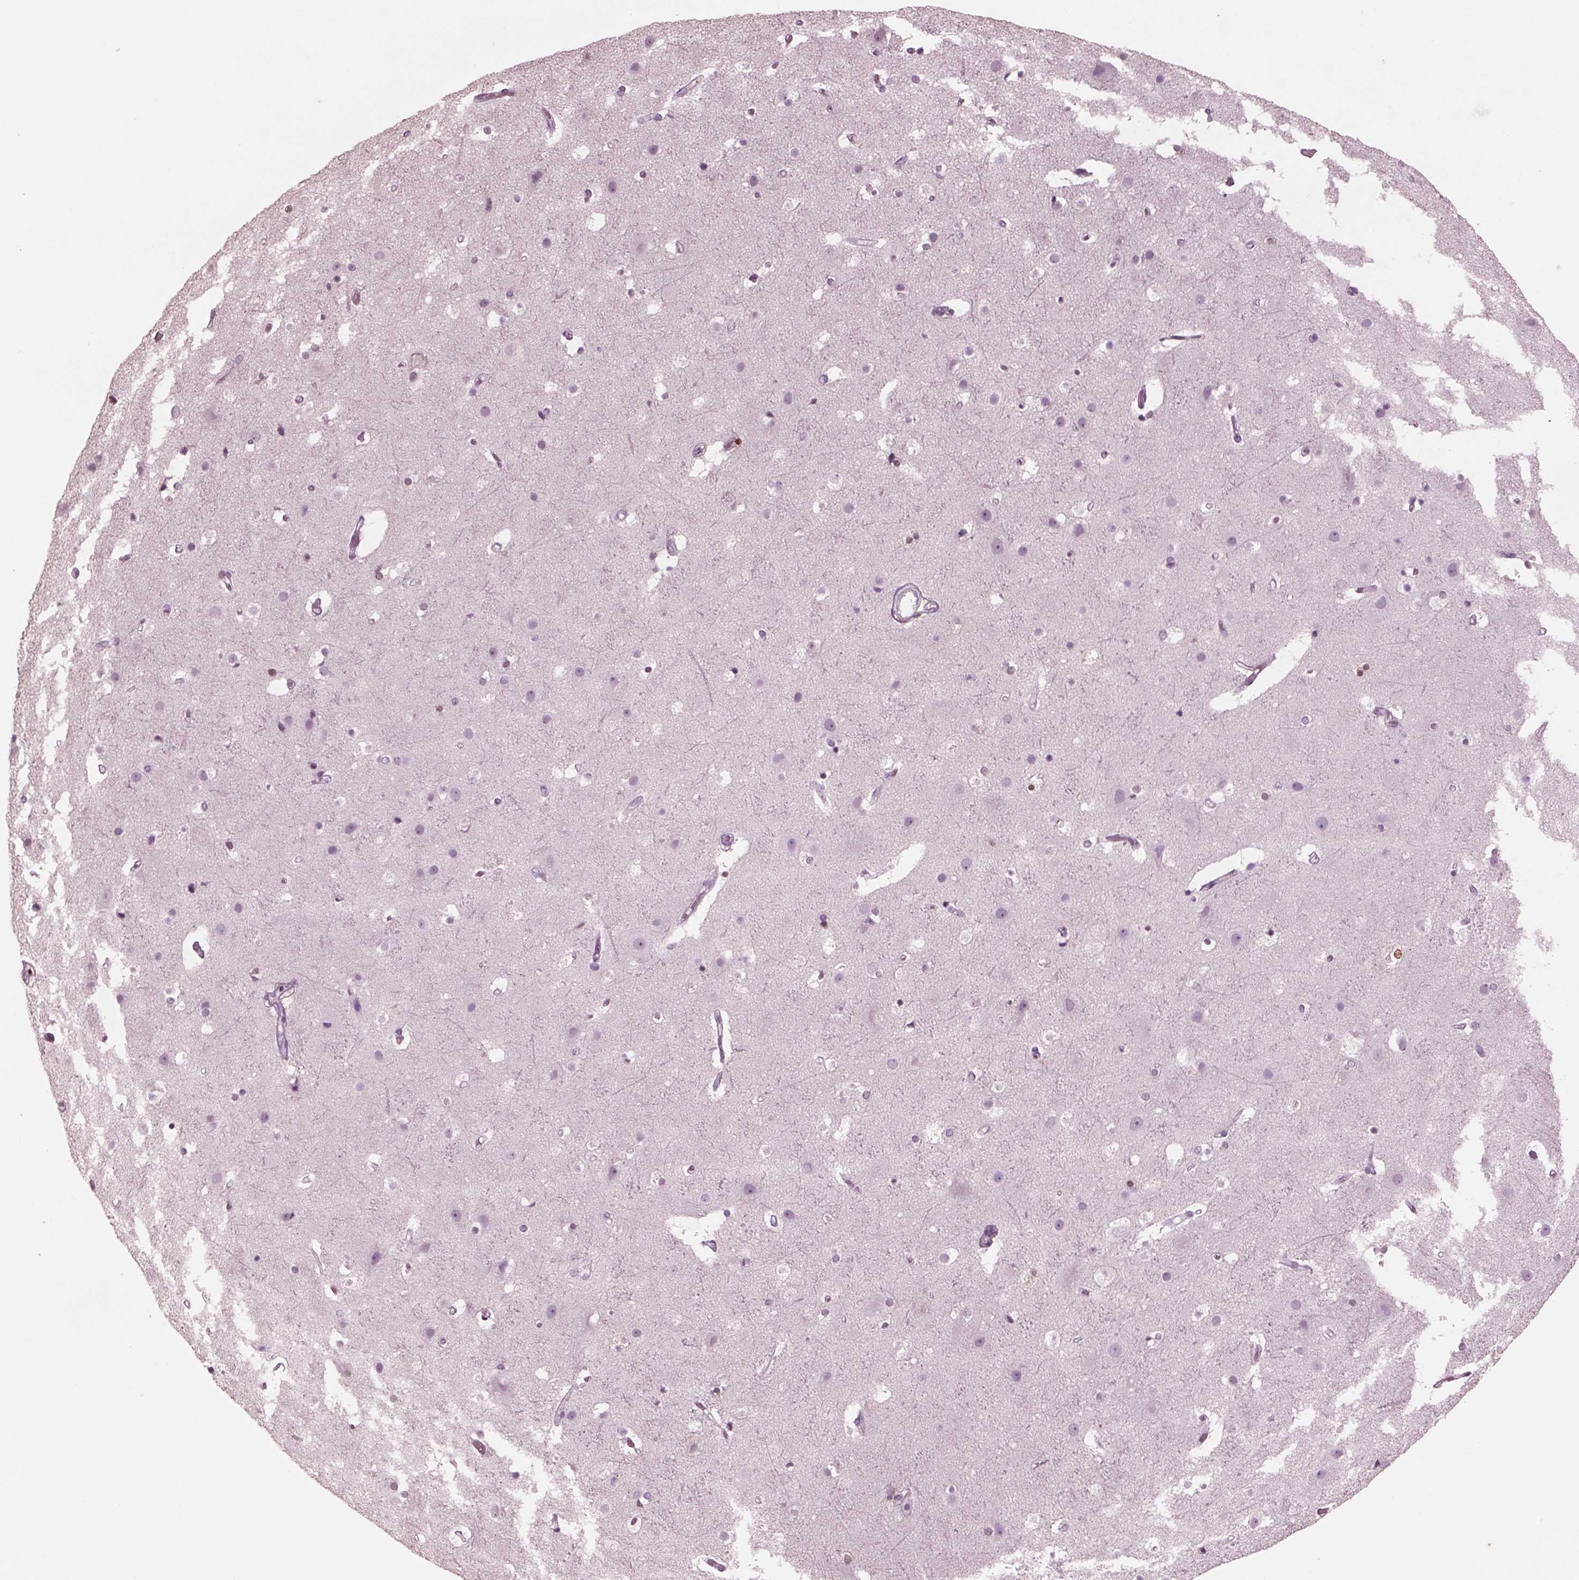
{"staining": {"intensity": "negative", "quantity": "none", "location": "none"}, "tissue": "cerebral cortex", "cell_type": "Endothelial cells", "image_type": "normal", "snomed": [{"axis": "morphology", "description": "Normal tissue, NOS"}, {"axis": "topography", "description": "Cerebral cortex"}], "caption": "The micrograph demonstrates no significant staining in endothelial cells of cerebral cortex. (Brightfield microscopy of DAB immunohistochemistry at high magnification).", "gene": "SOX9", "patient": {"sex": "female", "age": 52}}